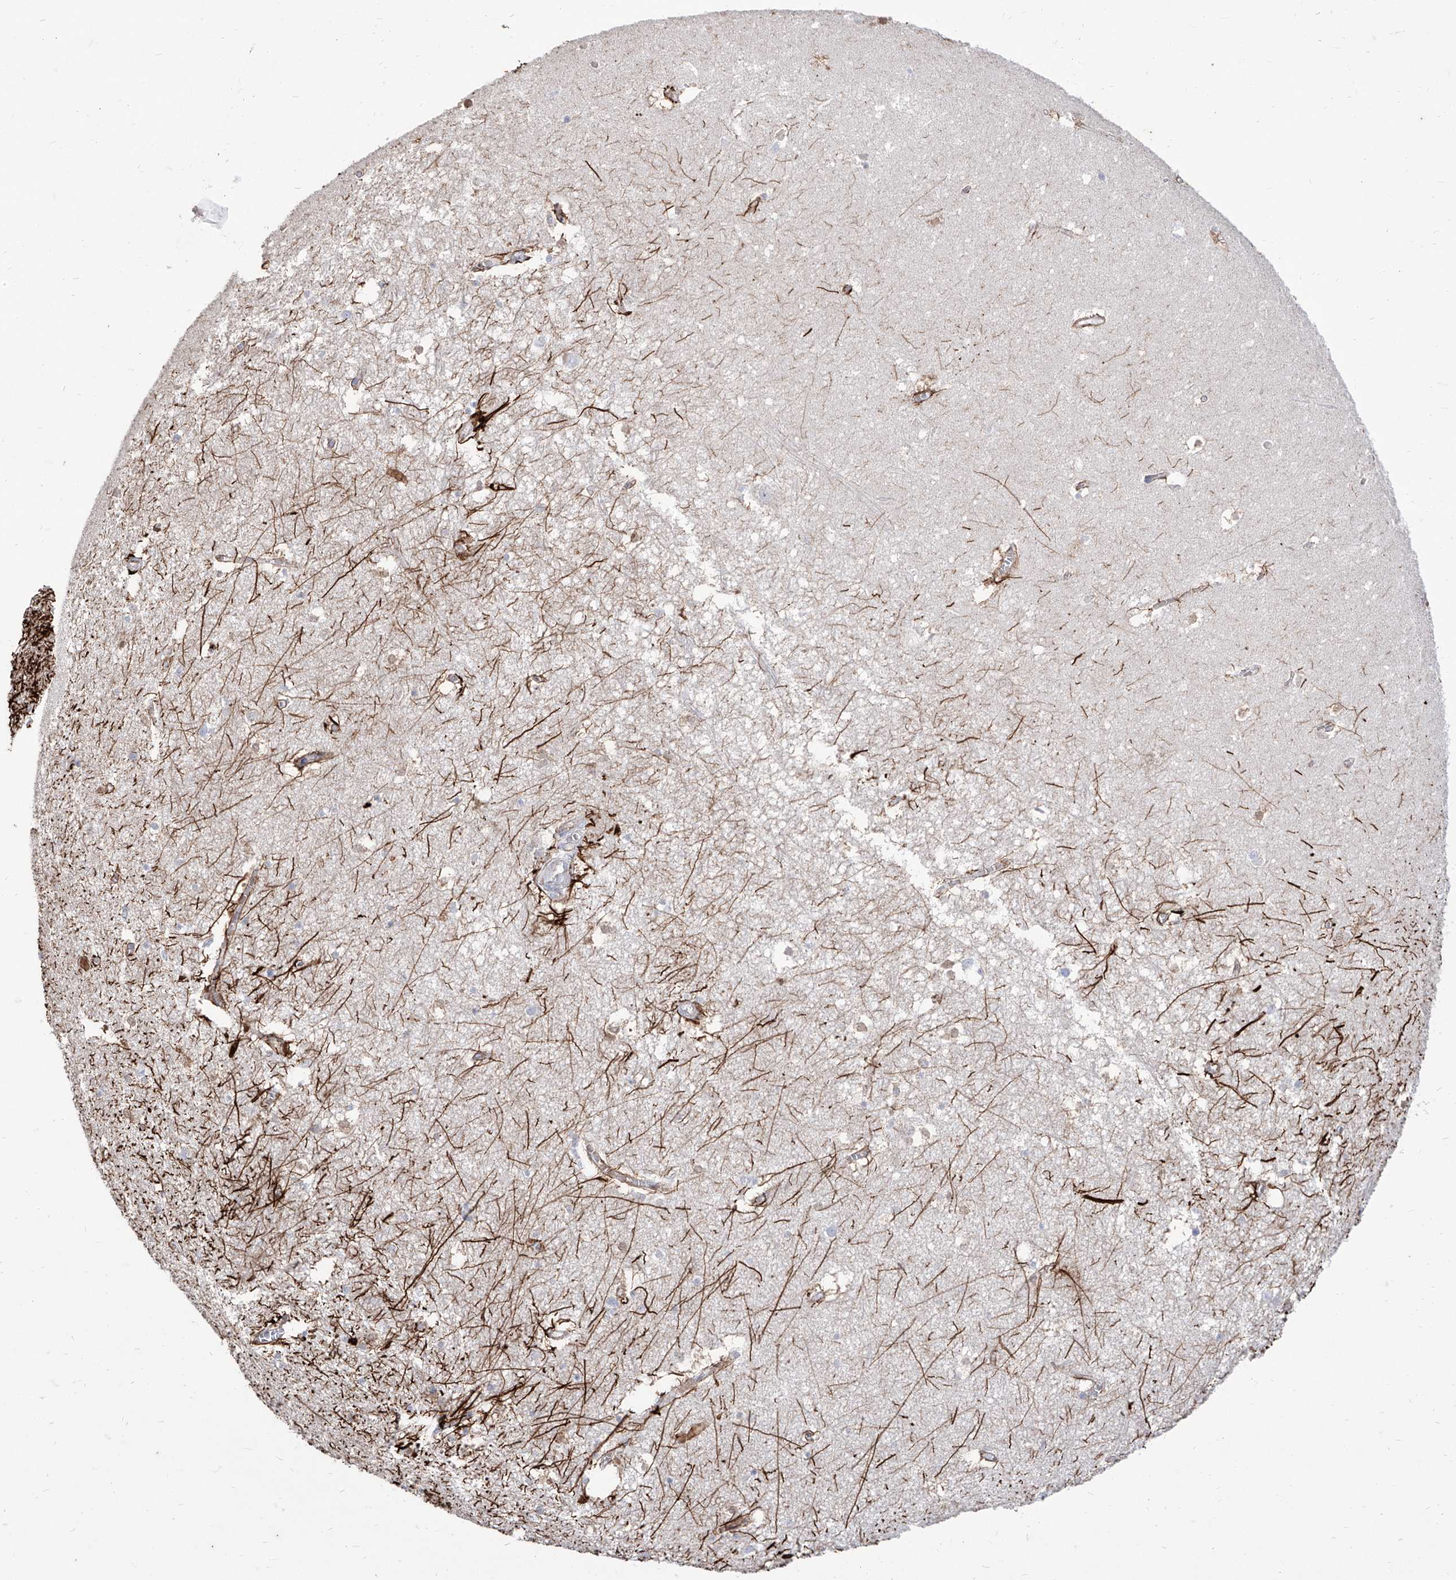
{"staining": {"intensity": "strong", "quantity": "<25%", "location": "cytoplasmic/membranous"}, "tissue": "hippocampus", "cell_type": "Glial cells", "image_type": "normal", "snomed": [{"axis": "morphology", "description": "Normal tissue, NOS"}, {"axis": "topography", "description": "Hippocampus"}], "caption": "Glial cells demonstrate medium levels of strong cytoplasmic/membranous positivity in about <25% of cells in benign human hippocampus.", "gene": "C1orf74", "patient": {"sex": "female", "age": 64}}